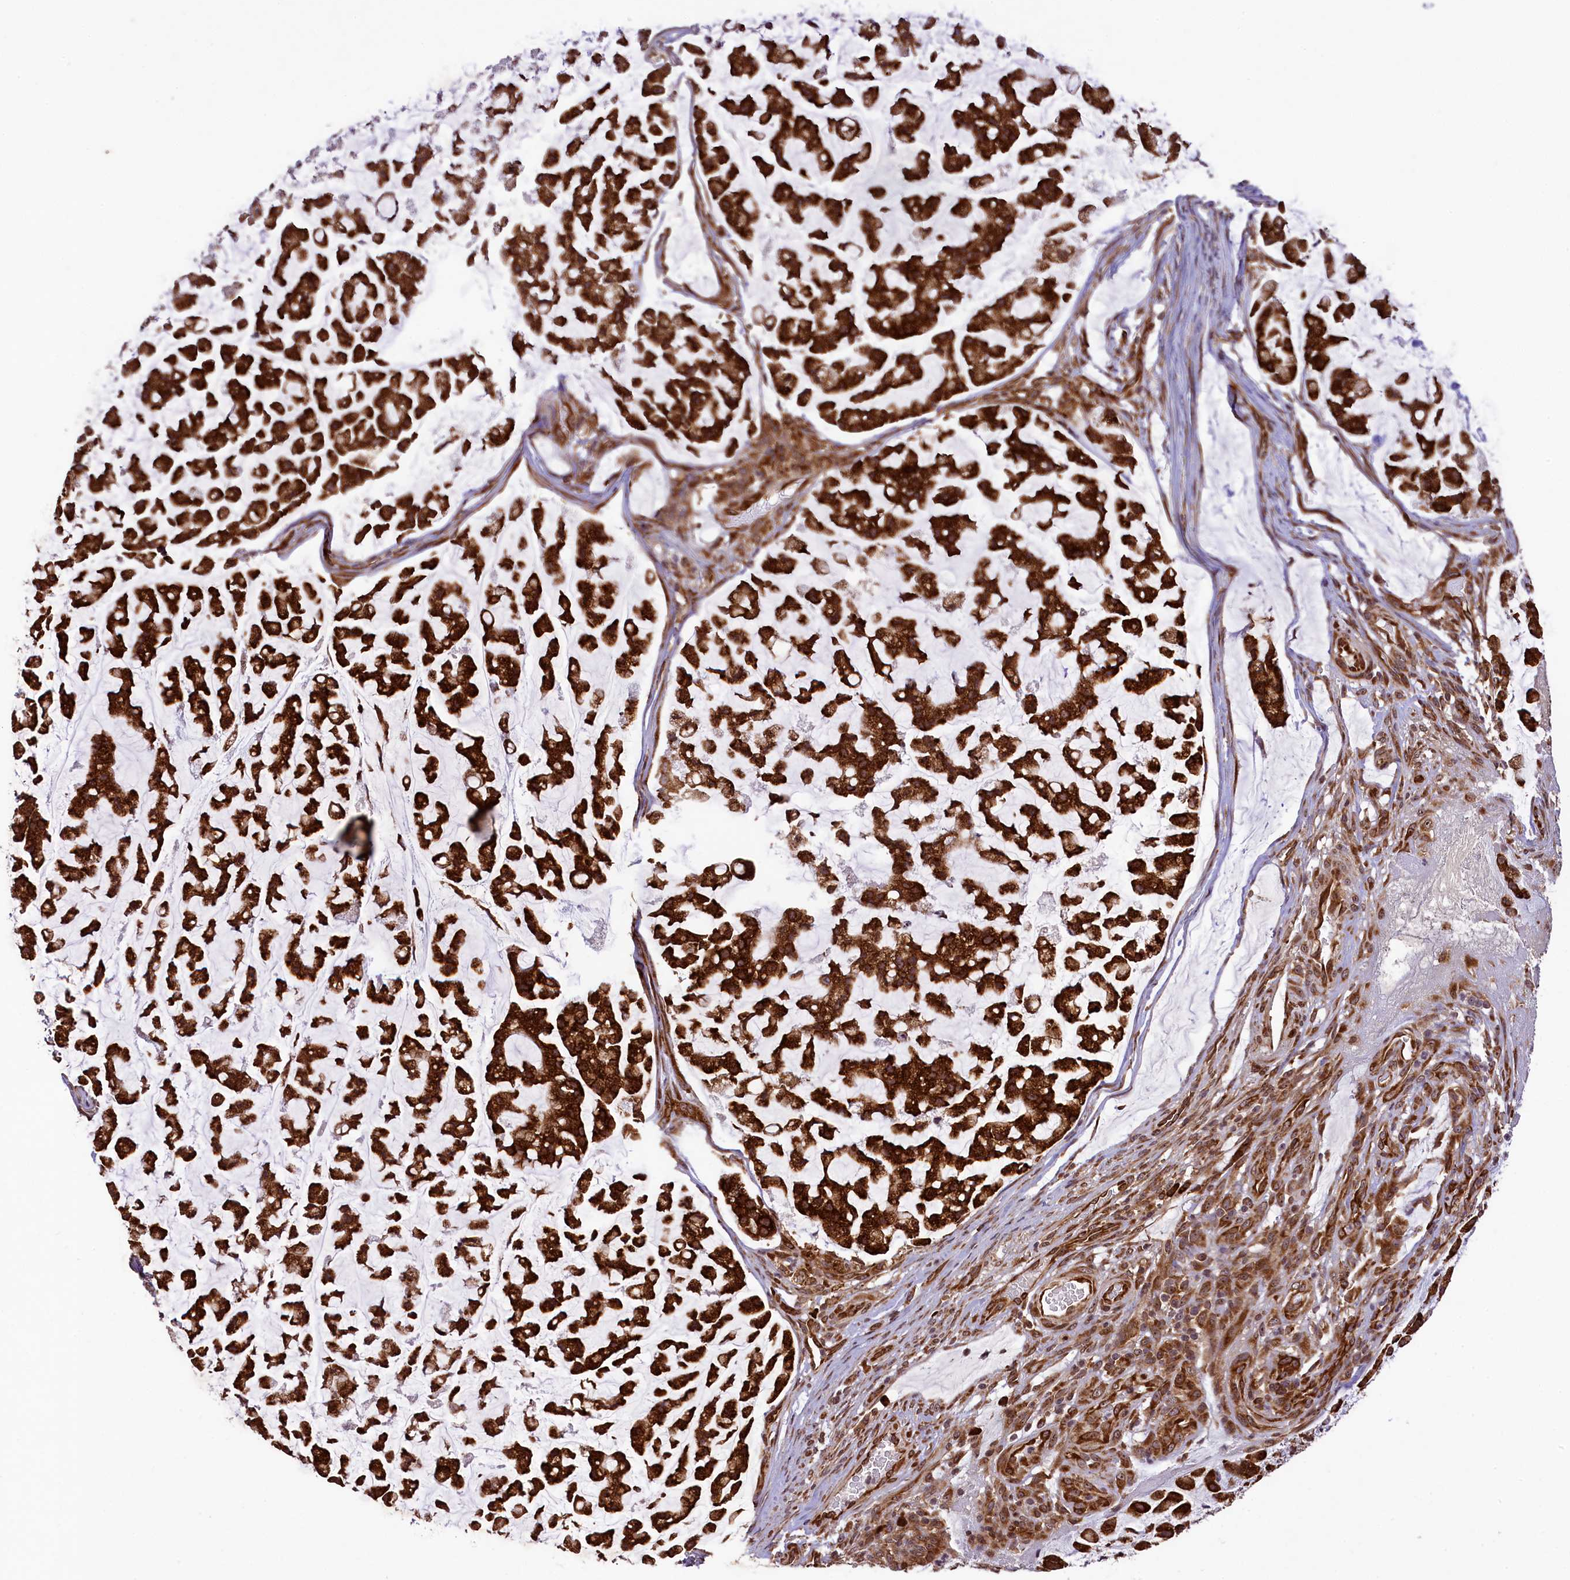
{"staining": {"intensity": "strong", "quantity": ">75%", "location": "cytoplasmic/membranous"}, "tissue": "stomach cancer", "cell_type": "Tumor cells", "image_type": "cancer", "snomed": [{"axis": "morphology", "description": "Adenocarcinoma, NOS"}, {"axis": "topography", "description": "Stomach, lower"}], "caption": "High-power microscopy captured an IHC histopathology image of stomach cancer, revealing strong cytoplasmic/membranous expression in approximately >75% of tumor cells. (DAB (3,3'-diaminobenzidine) IHC, brown staining for protein, blue staining for nuclei).", "gene": "LARP4", "patient": {"sex": "male", "age": 67}}